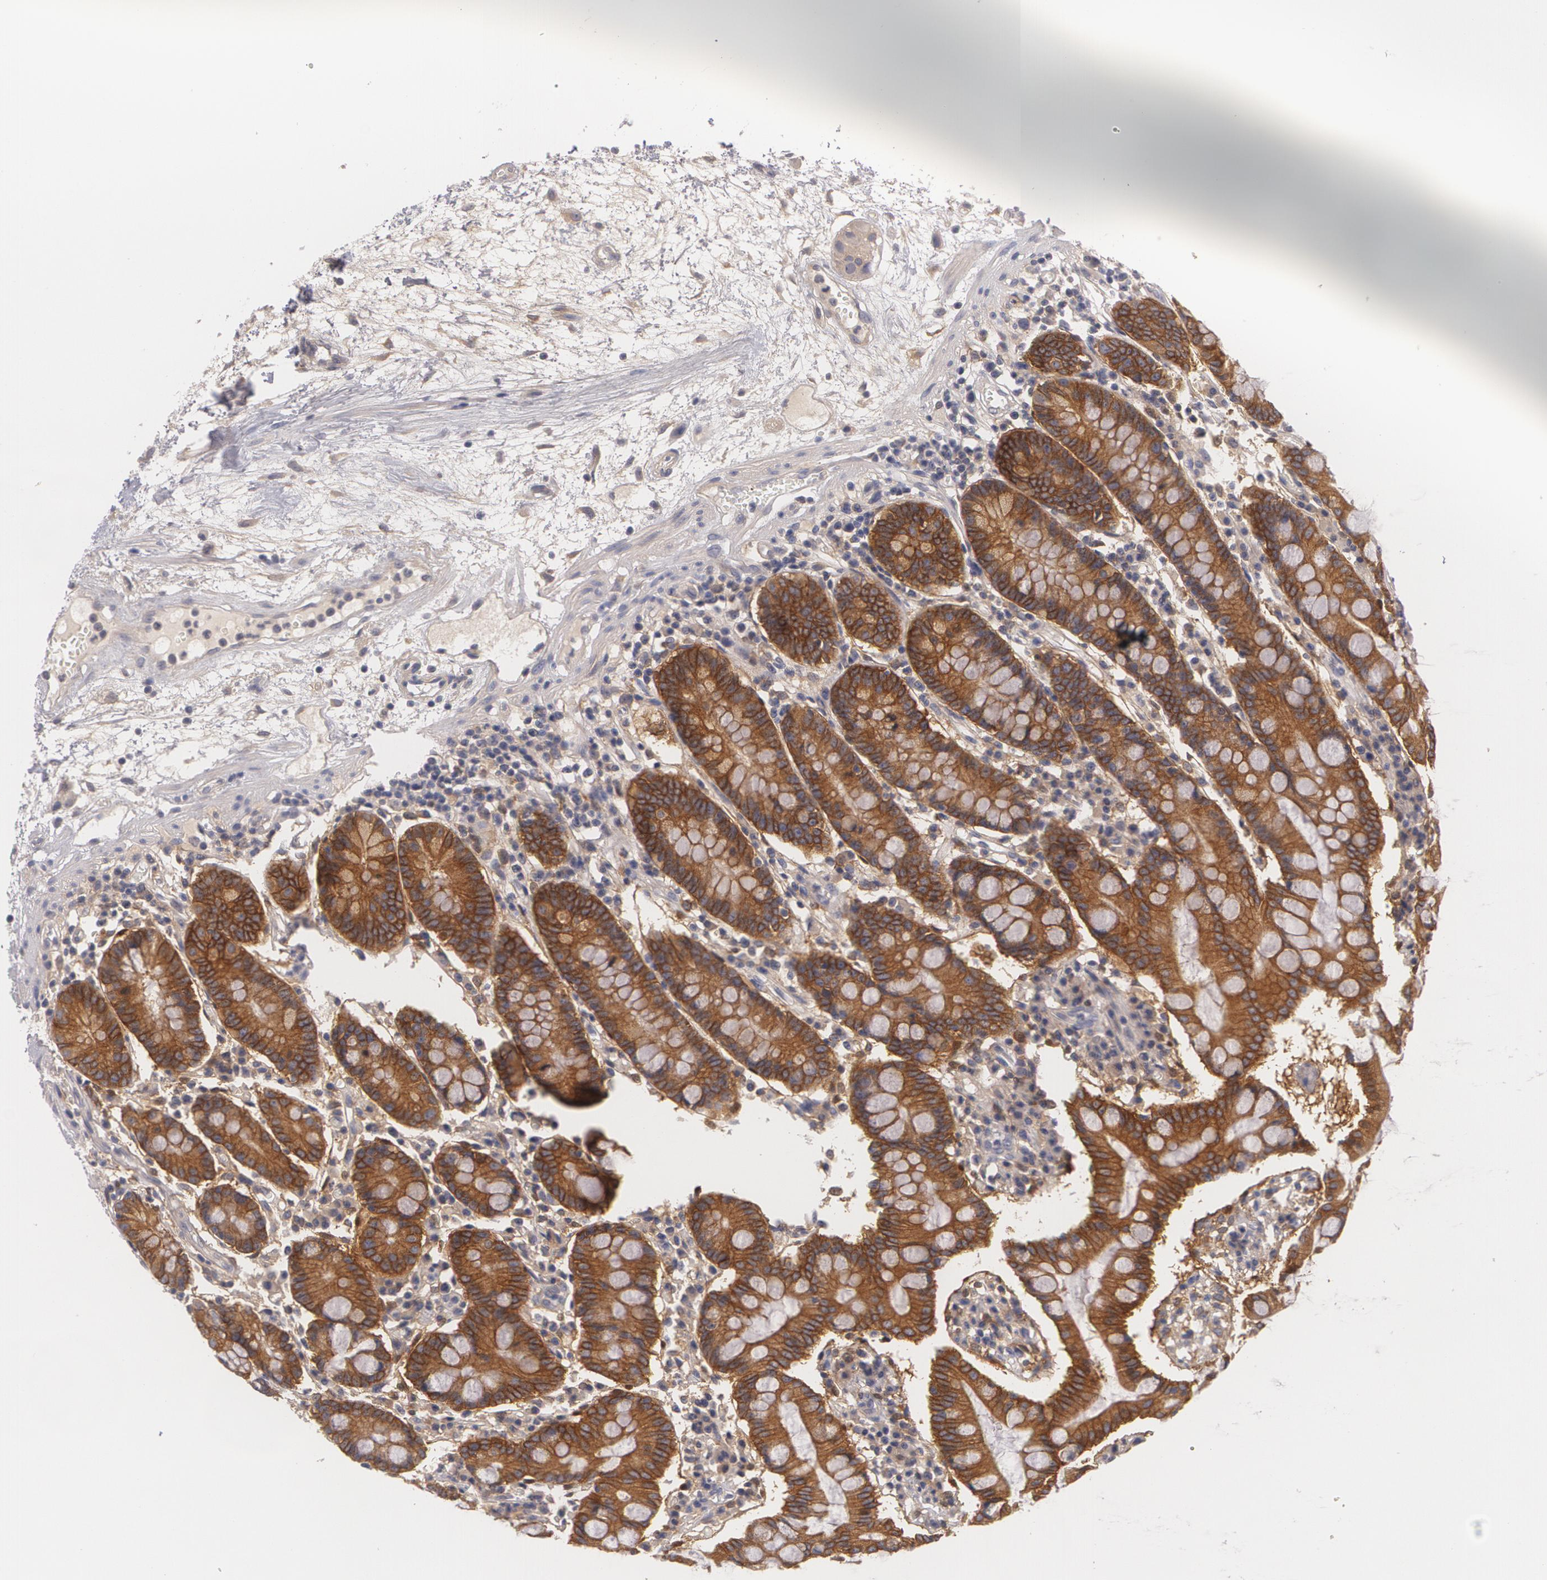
{"staining": {"intensity": "strong", "quantity": ">75%", "location": "cytoplasmic/membranous"}, "tissue": "small intestine", "cell_type": "Glandular cells", "image_type": "normal", "snomed": [{"axis": "morphology", "description": "Normal tissue, NOS"}, {"axis": "topography", "description": "Small intestine"}], "caption": "This histopathology image demonstrates IHC staining of benign small intestine, with high strong cytoplasmic/membranous expression in approximately >75% of glandular cells.", "gene": "CASK", "patient": {"sex": "female", "age": 51}}